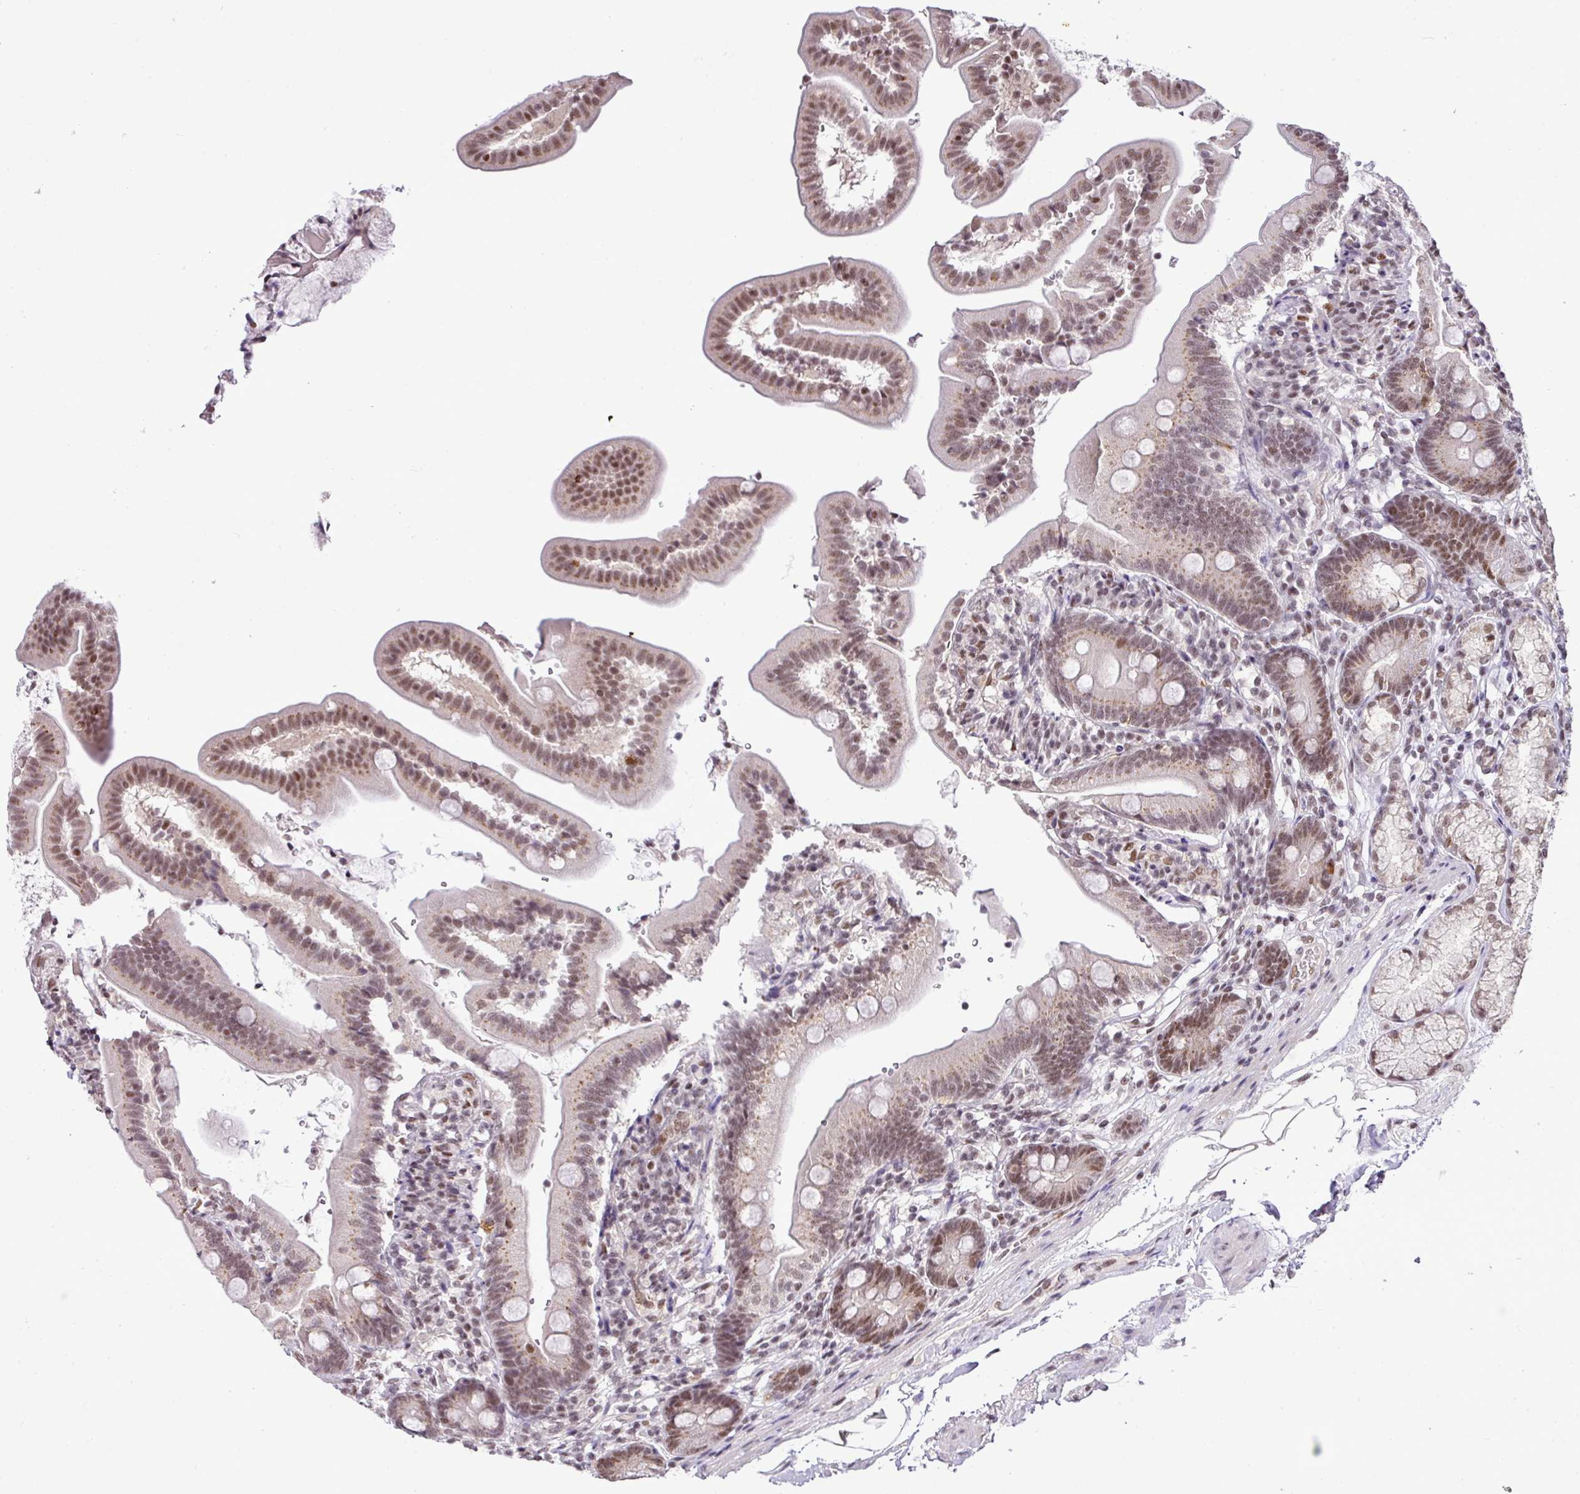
{"staining": {"intensity": "moderate", "quantity": ">75%", "location": "nuclear"}, "tissue": "duodenum", "cell_type": "Glandular cells", "image_type": "normal", "snomed": [{"axis": "morphology", "description": "Normal tissue, NOS"}, {"axis": "topography", "description": "Duodenum"}], "caption": "Immunohistochemistry of benign duodenum exhibits medium levels of moderate nuclear expression in approximately >75% of glandular cells.", "gene": "PGAP4", "patient": {"sex": "female", "age": 67}}